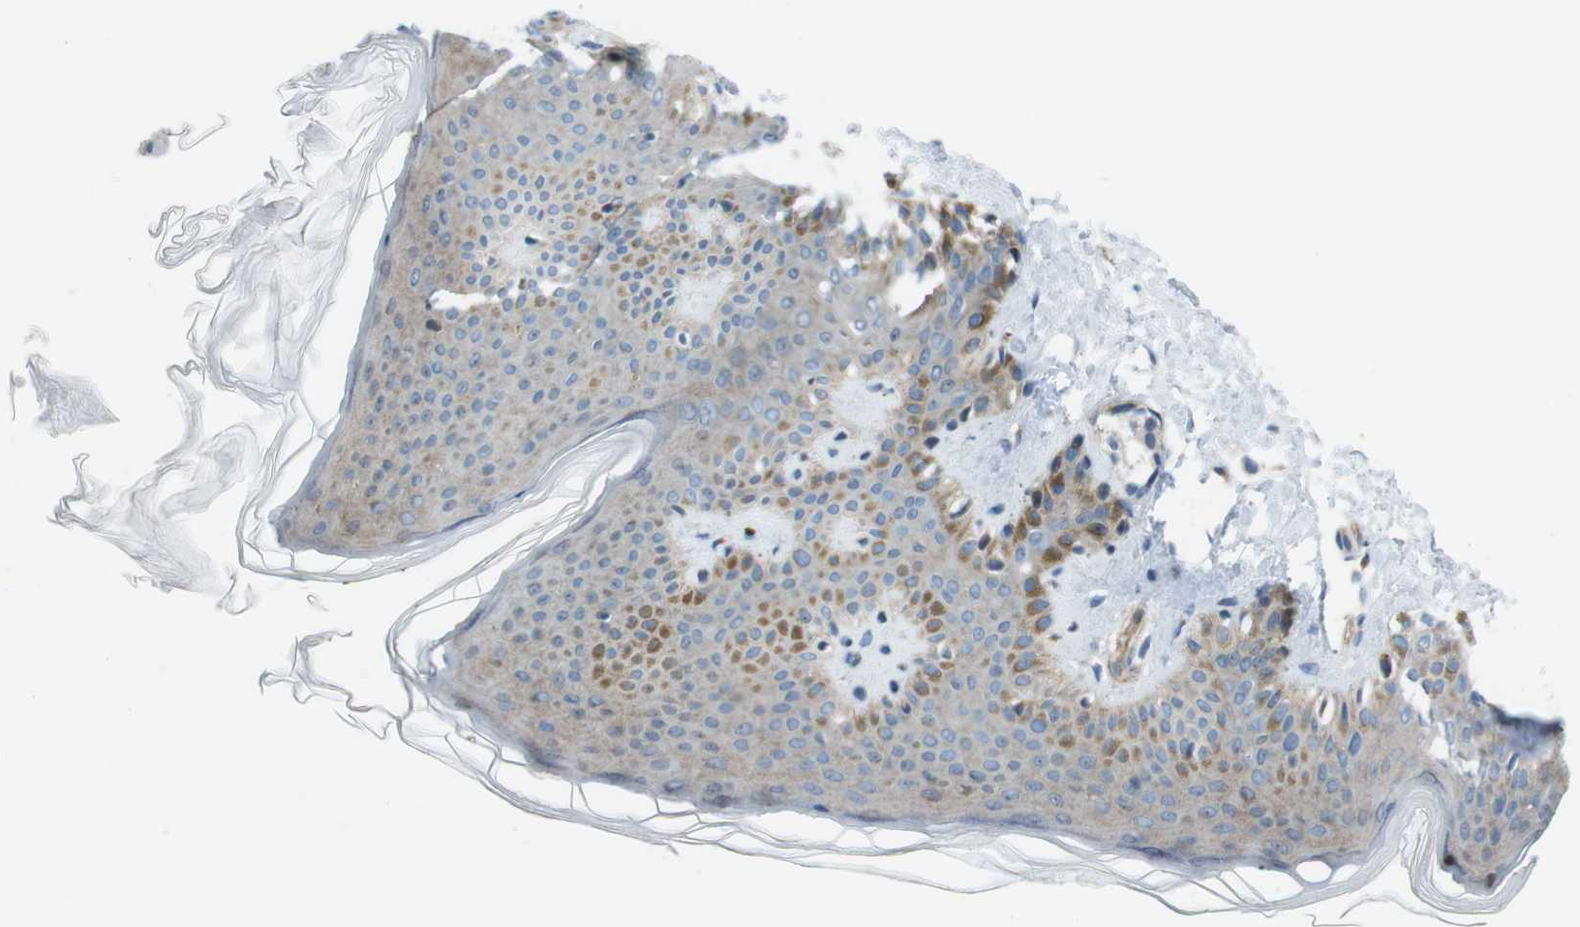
{"staining": {"intensity": "negative", "quantity": "none", "location": "none"}, "tissue": "skin", "cell_type": "Fibroblasts", "image_type": "normal", "snomed": [{"axis": "morphology", "description": "Normal tissue, NOS"}, {"axis": "topography", "description": "Skin"}], "caption": "The image exhibits no staining of fibroblasts in benign skin.", "gene": "FAM174B", "patient": {"sex": "male", "age": 16}}